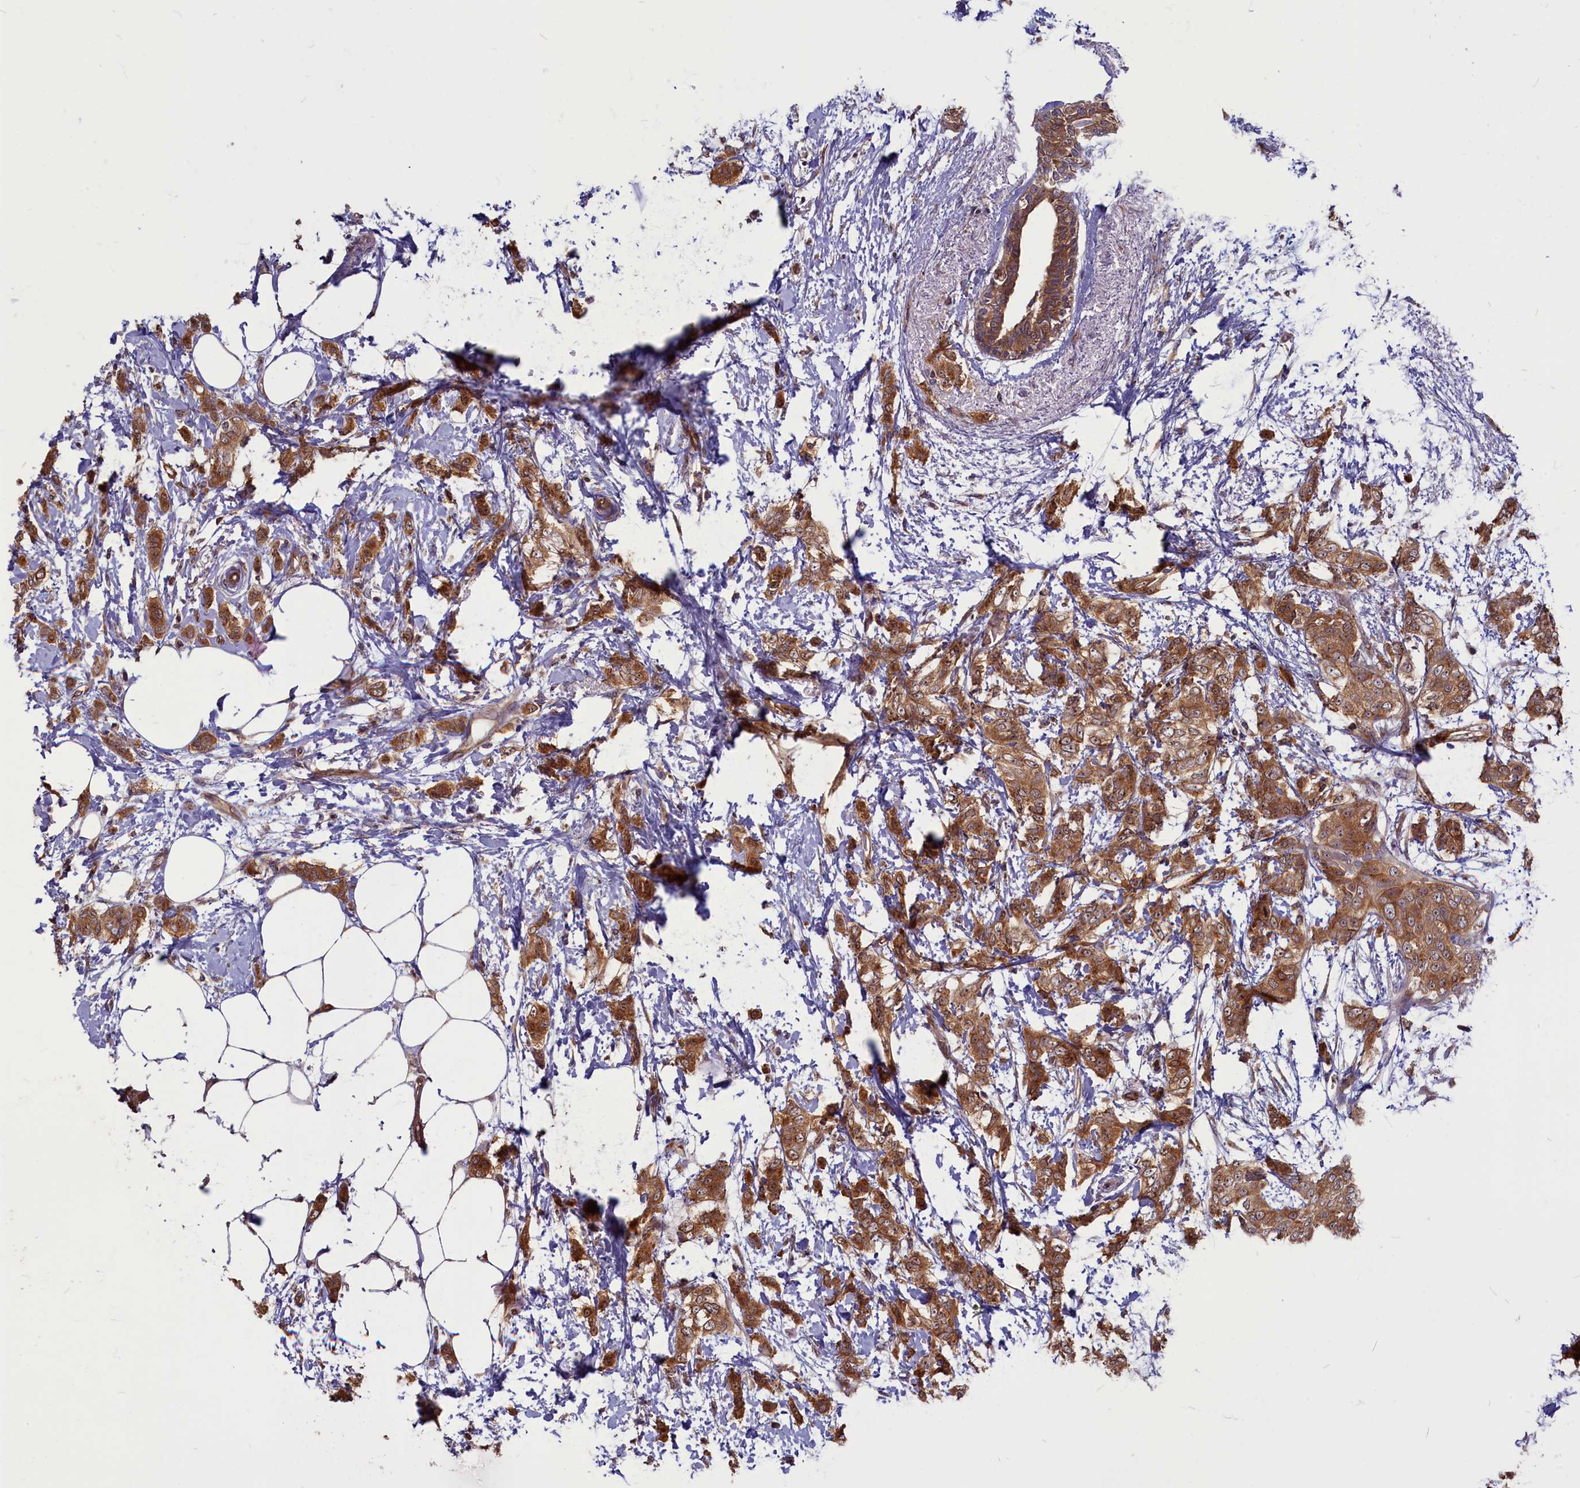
{"staining": {"intensity": "strong", "quantity": ">75%", "location": "cytoplasmic/membranous"}, "tissue": "breast cancer", "cell_type": "Tumor cells", "image_type": "cancer", "snomed": [{"axis": "morphology", "description": "Duct carcinoma"}, {"axis": "topography", "description": "Breast"}], "caption": "Brown immunohistochemical staining in human breast intraductal carcinoma shows strong cytoplasmic/membranous staining in approximately >75% of tumor cells.", "gene": "MYCBP", "patient": {"sex": "female", "age": 72}}